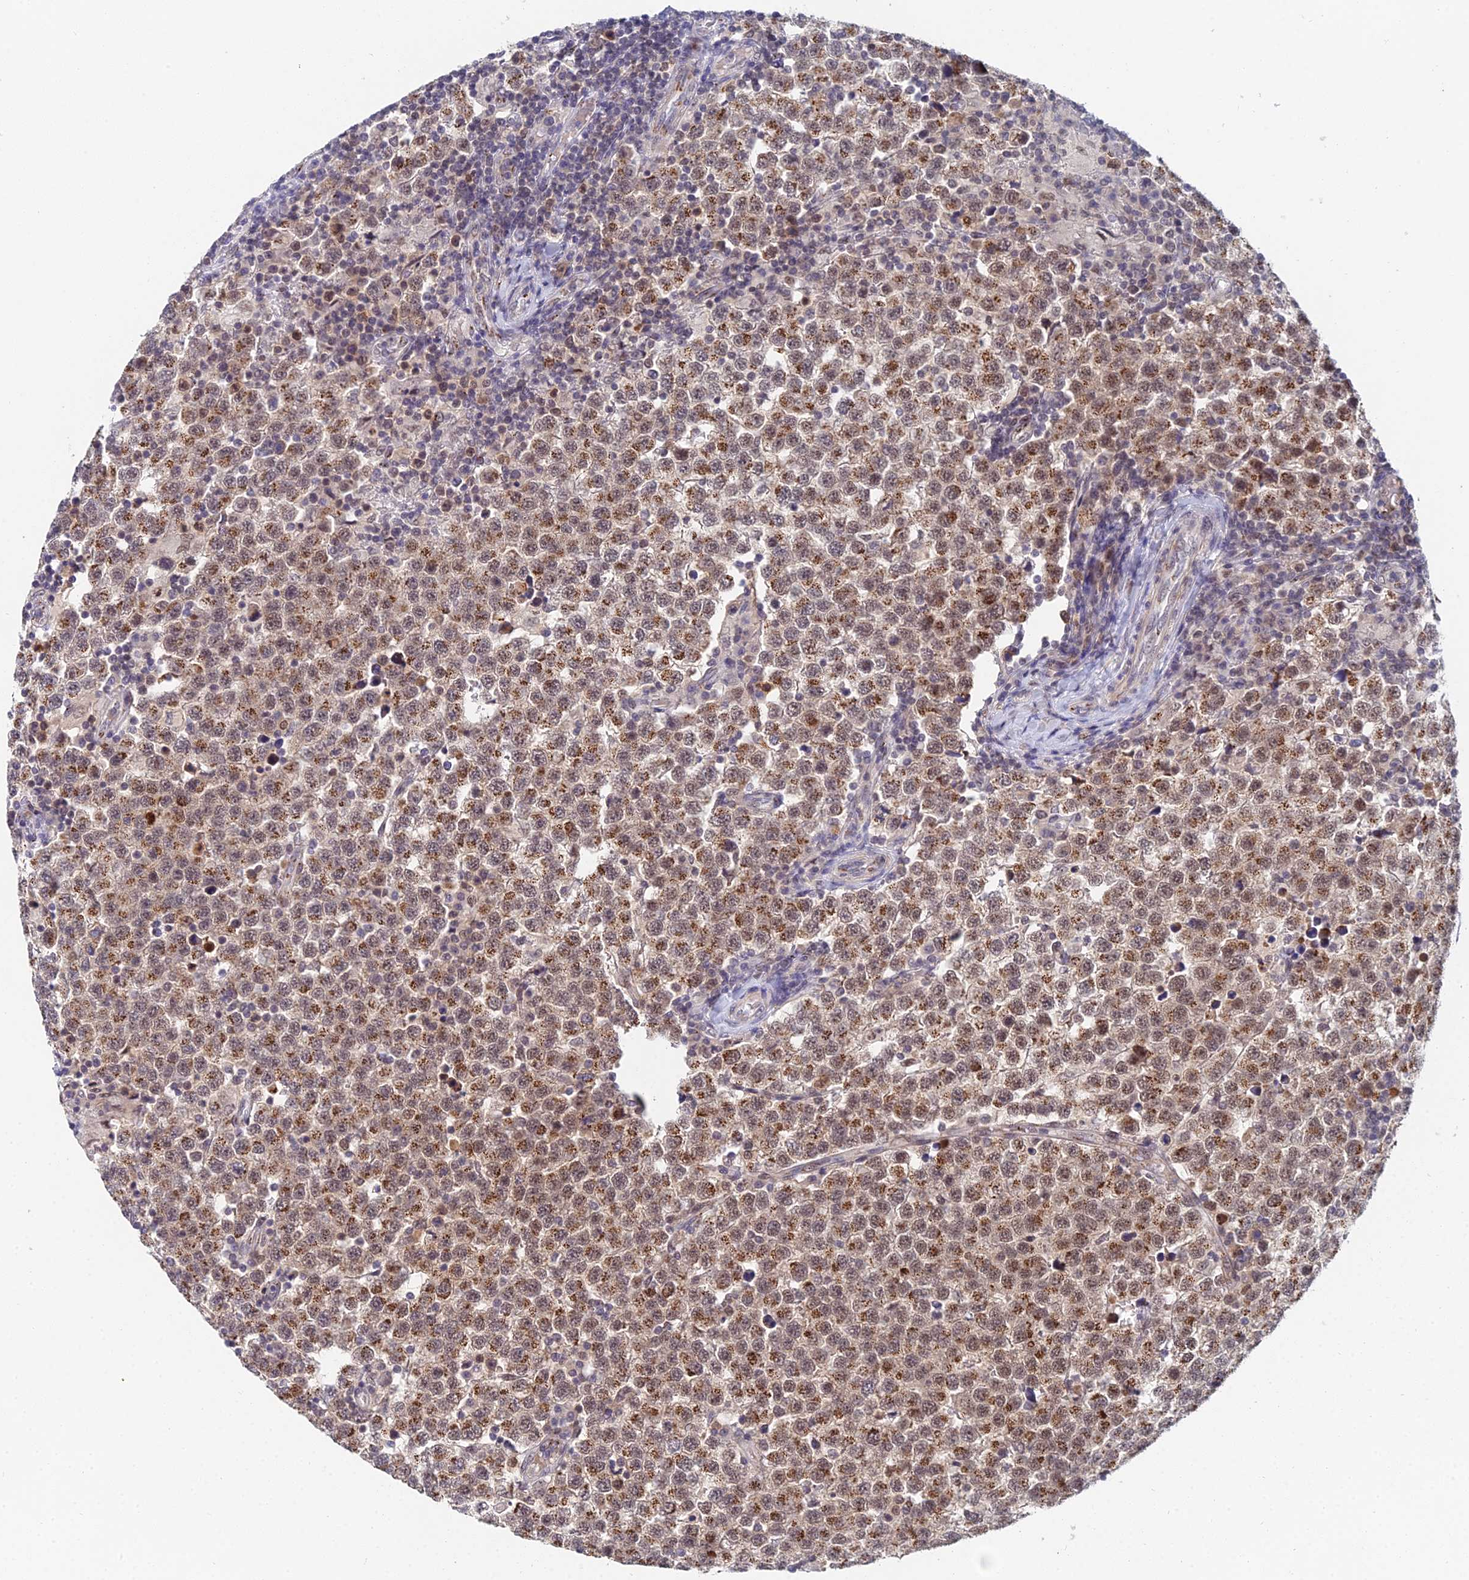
{"staining": {"intensity": "moderate", "quantity": ">75%", "location": "cytoplasmic/membranous,nuclear"}, "tissue": "testis cancer", "cell_type": "Tumor cells", "image_type": "cancer", "snomed": [{"axis": "morphology", "description": "Seminoma, NOS"}, {"axis": "topography", "description": "Testis"}], "caption": "Testis seminoma stained for a protein (brown) demonstrates moderate cytoplasmic/membranous and nuclear positive positivity in about >75% of tumor cells.", "gene": "THOC3", "patient": {"sex": "male", "age": 34}}